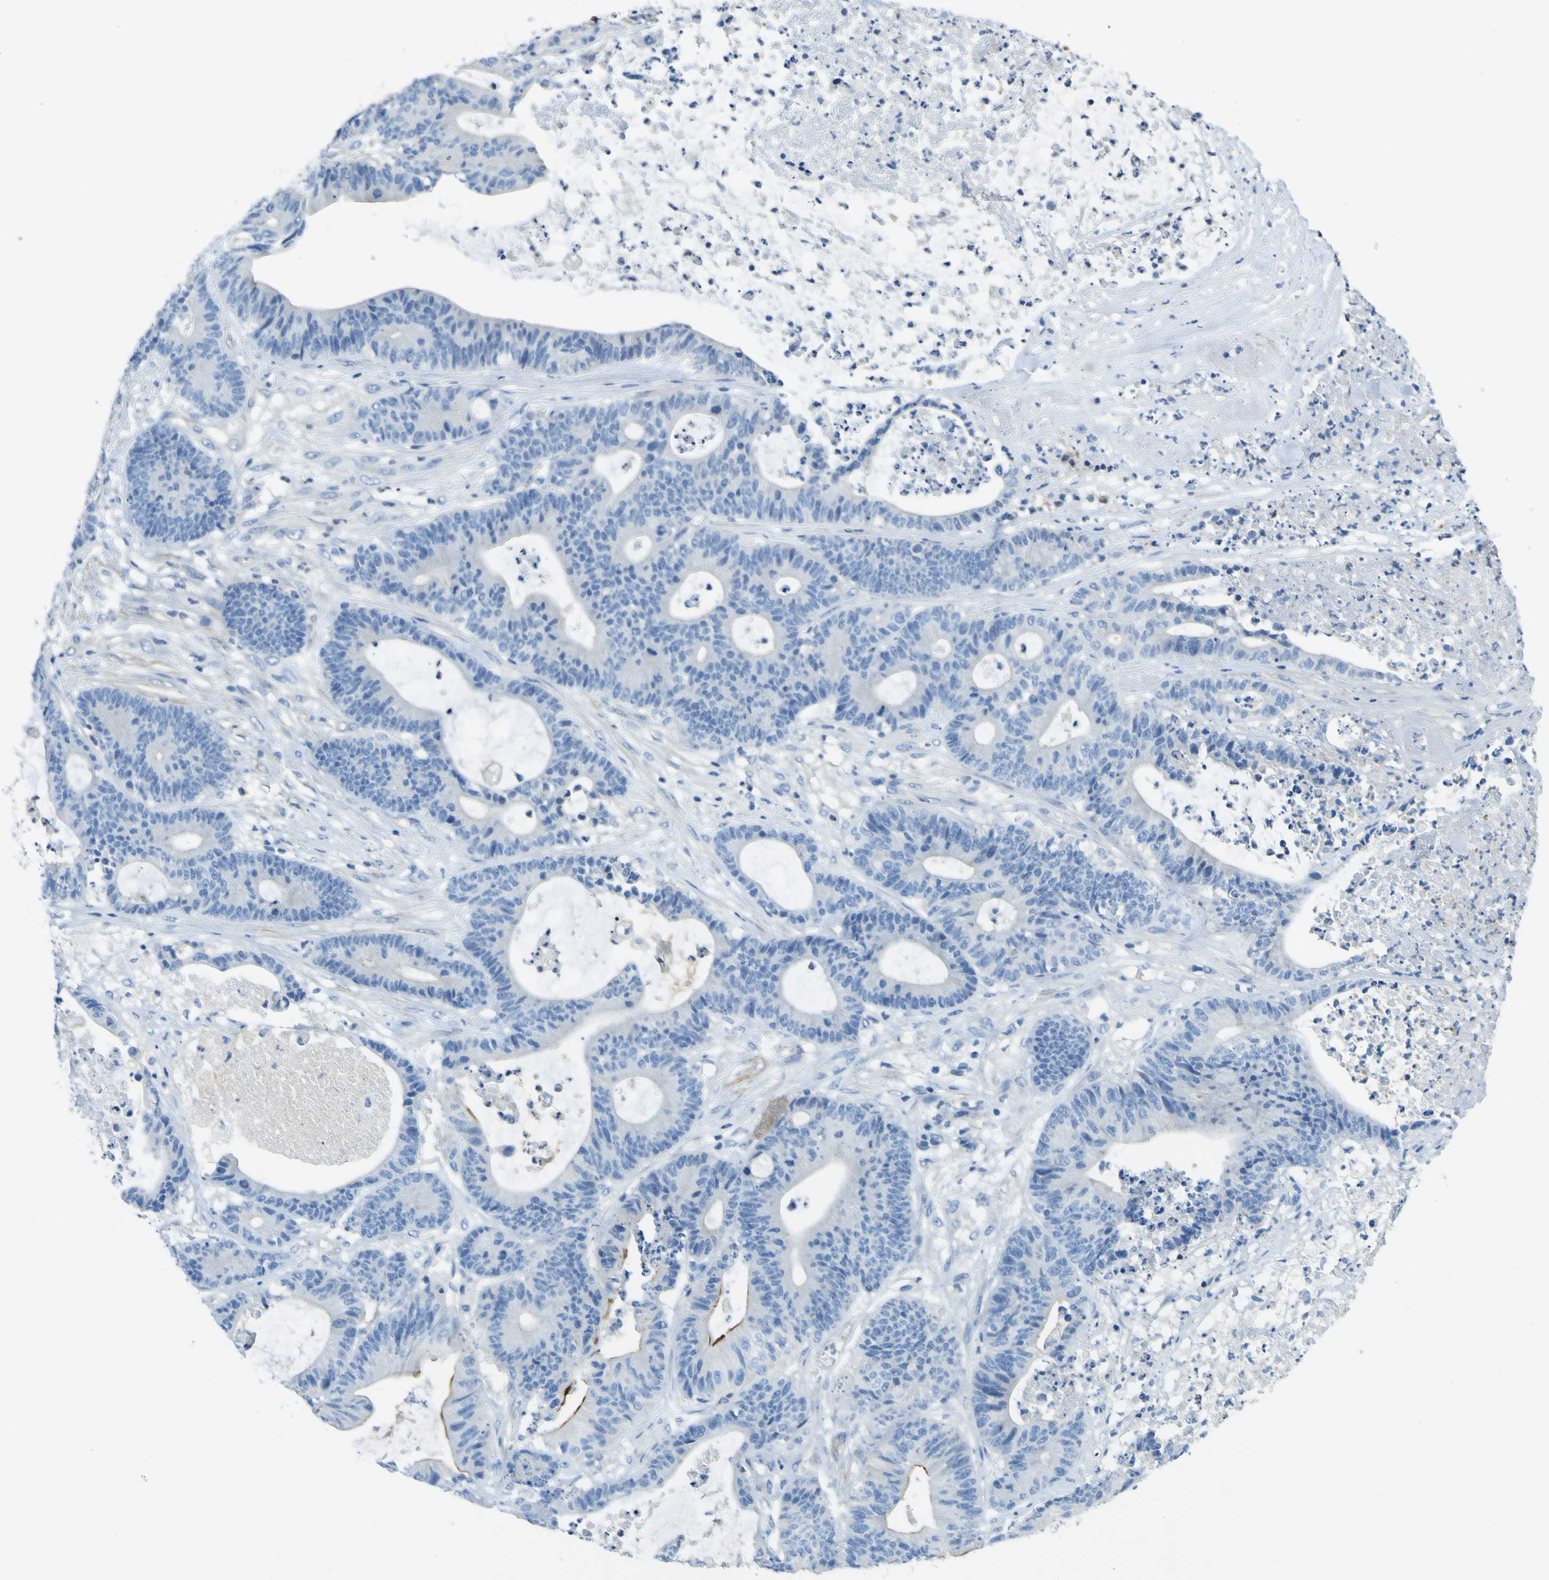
{"staining": {"intensity": "negative", "quantity": "none", "location": "none"}, "tissue": "colorectal cancer", "cell_type": "Tumor cells", "image_type": "cancer", "snomed": [{"axis": "morphology", "description": "Adenocarcinoma, NOS"}, {"axis": "topography", "description": "Colon"}], "caption": "There is no significant expression in tumor cells of colorectal adenocarcinoma. (DAB IHC visualized using brightfield microscopy, high magnification).", "gene": "OGN", "patient": {"sex": "female", "age": 84}}